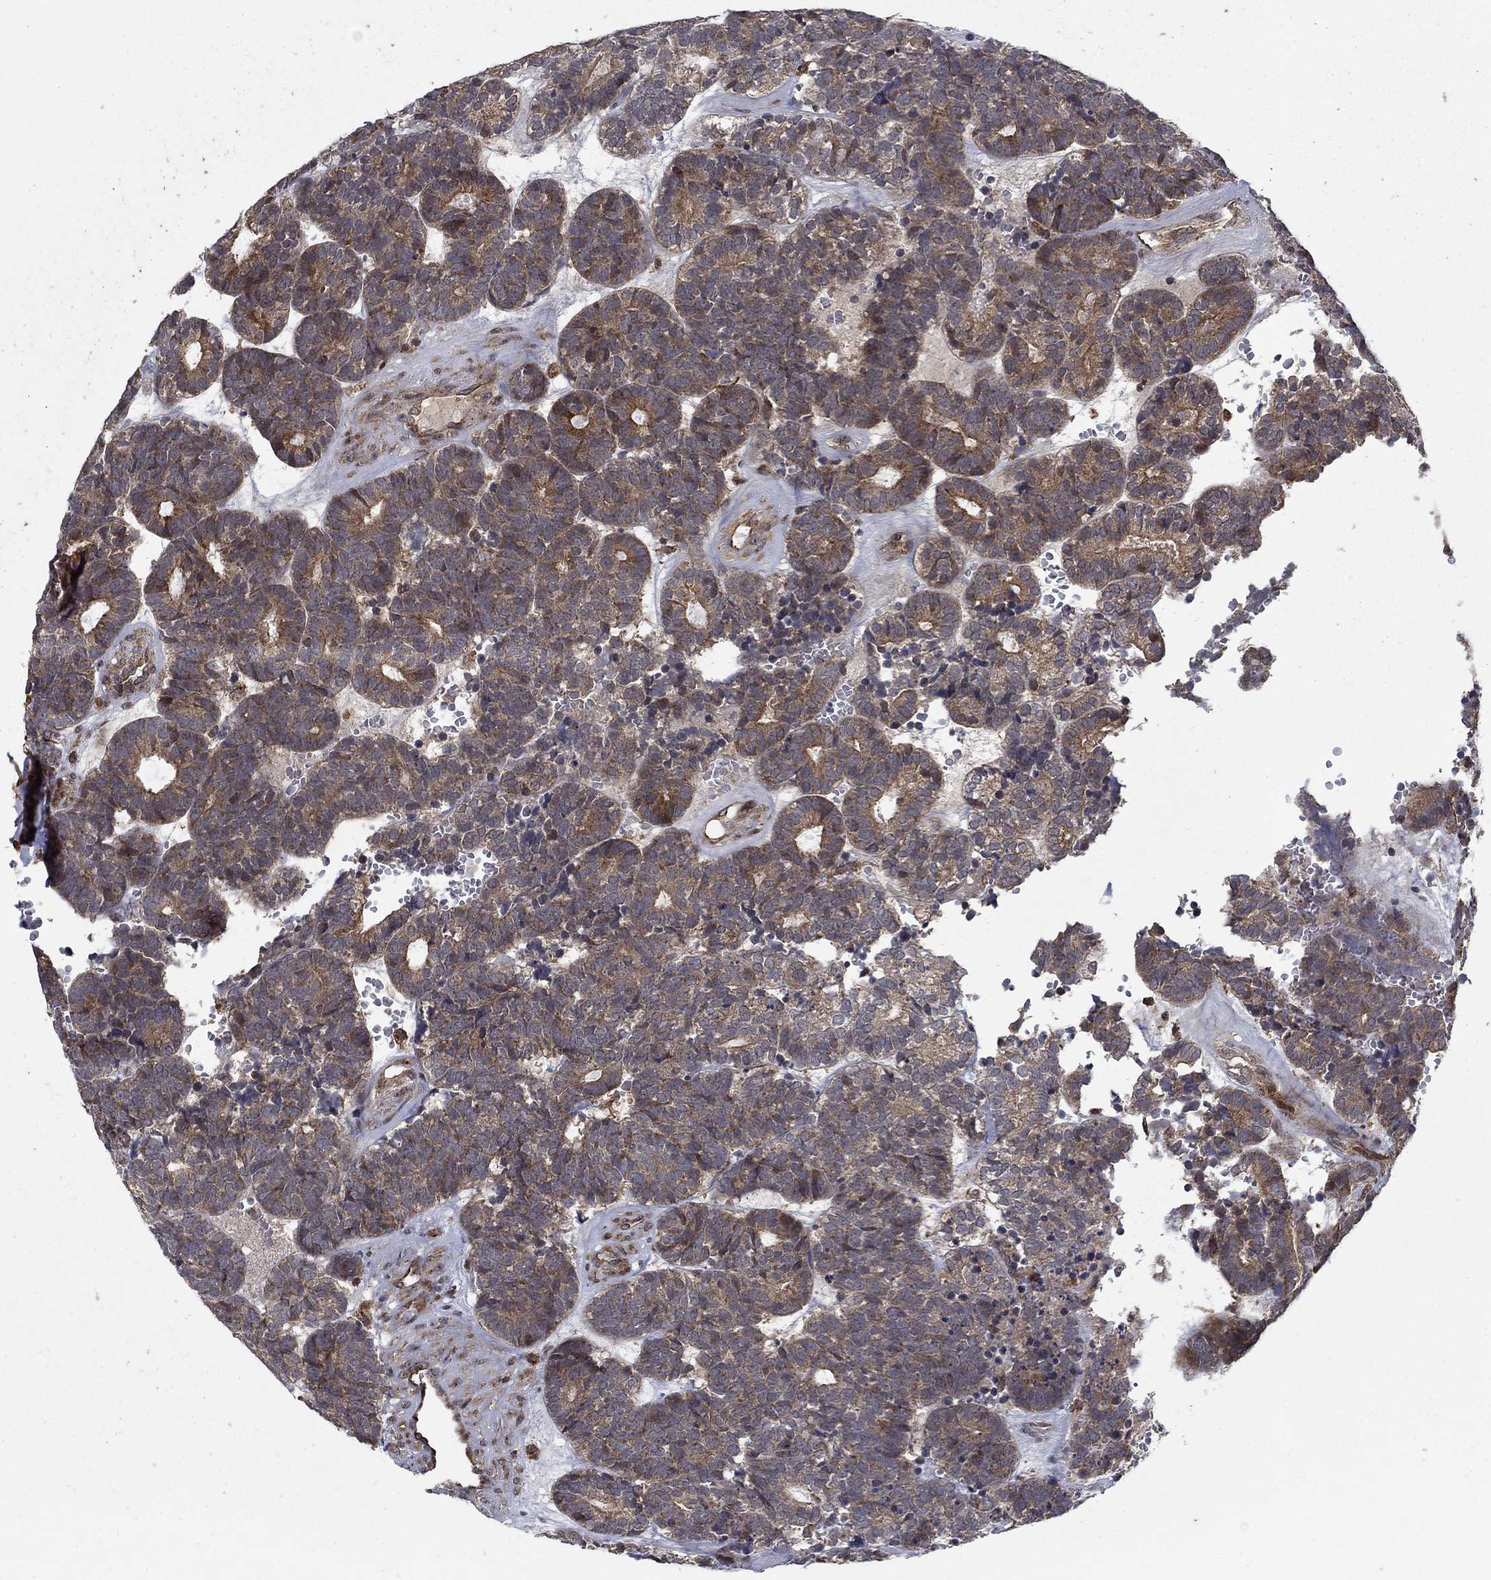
{"staining": {"intensity": "moderate", "quantity": "<25%", "location": "cytoplasmic/membranous"}, "tissue": "head and neck cancer", "cell_type": "Tumor cells", "image_type": "cancer", "snomed": [{"axis": "morphology", "description": "Adenocarcinoma, NOS"}, {"axis": "topography", "description": "Head-Neck"}], "caption": "The photomicrograph shows immunohistochemical staining of head and neck adenocarcinoma. There is moderate cytoplasmic/membranous staining is present in about <25% of tumor cells. The staining is performed using DAB brown chromogen to label protein expression. The nuclei are counter-stained blue using hematoxylin.", "gene": "IFI35", "patient": {"sex": "female", "age": 81}}